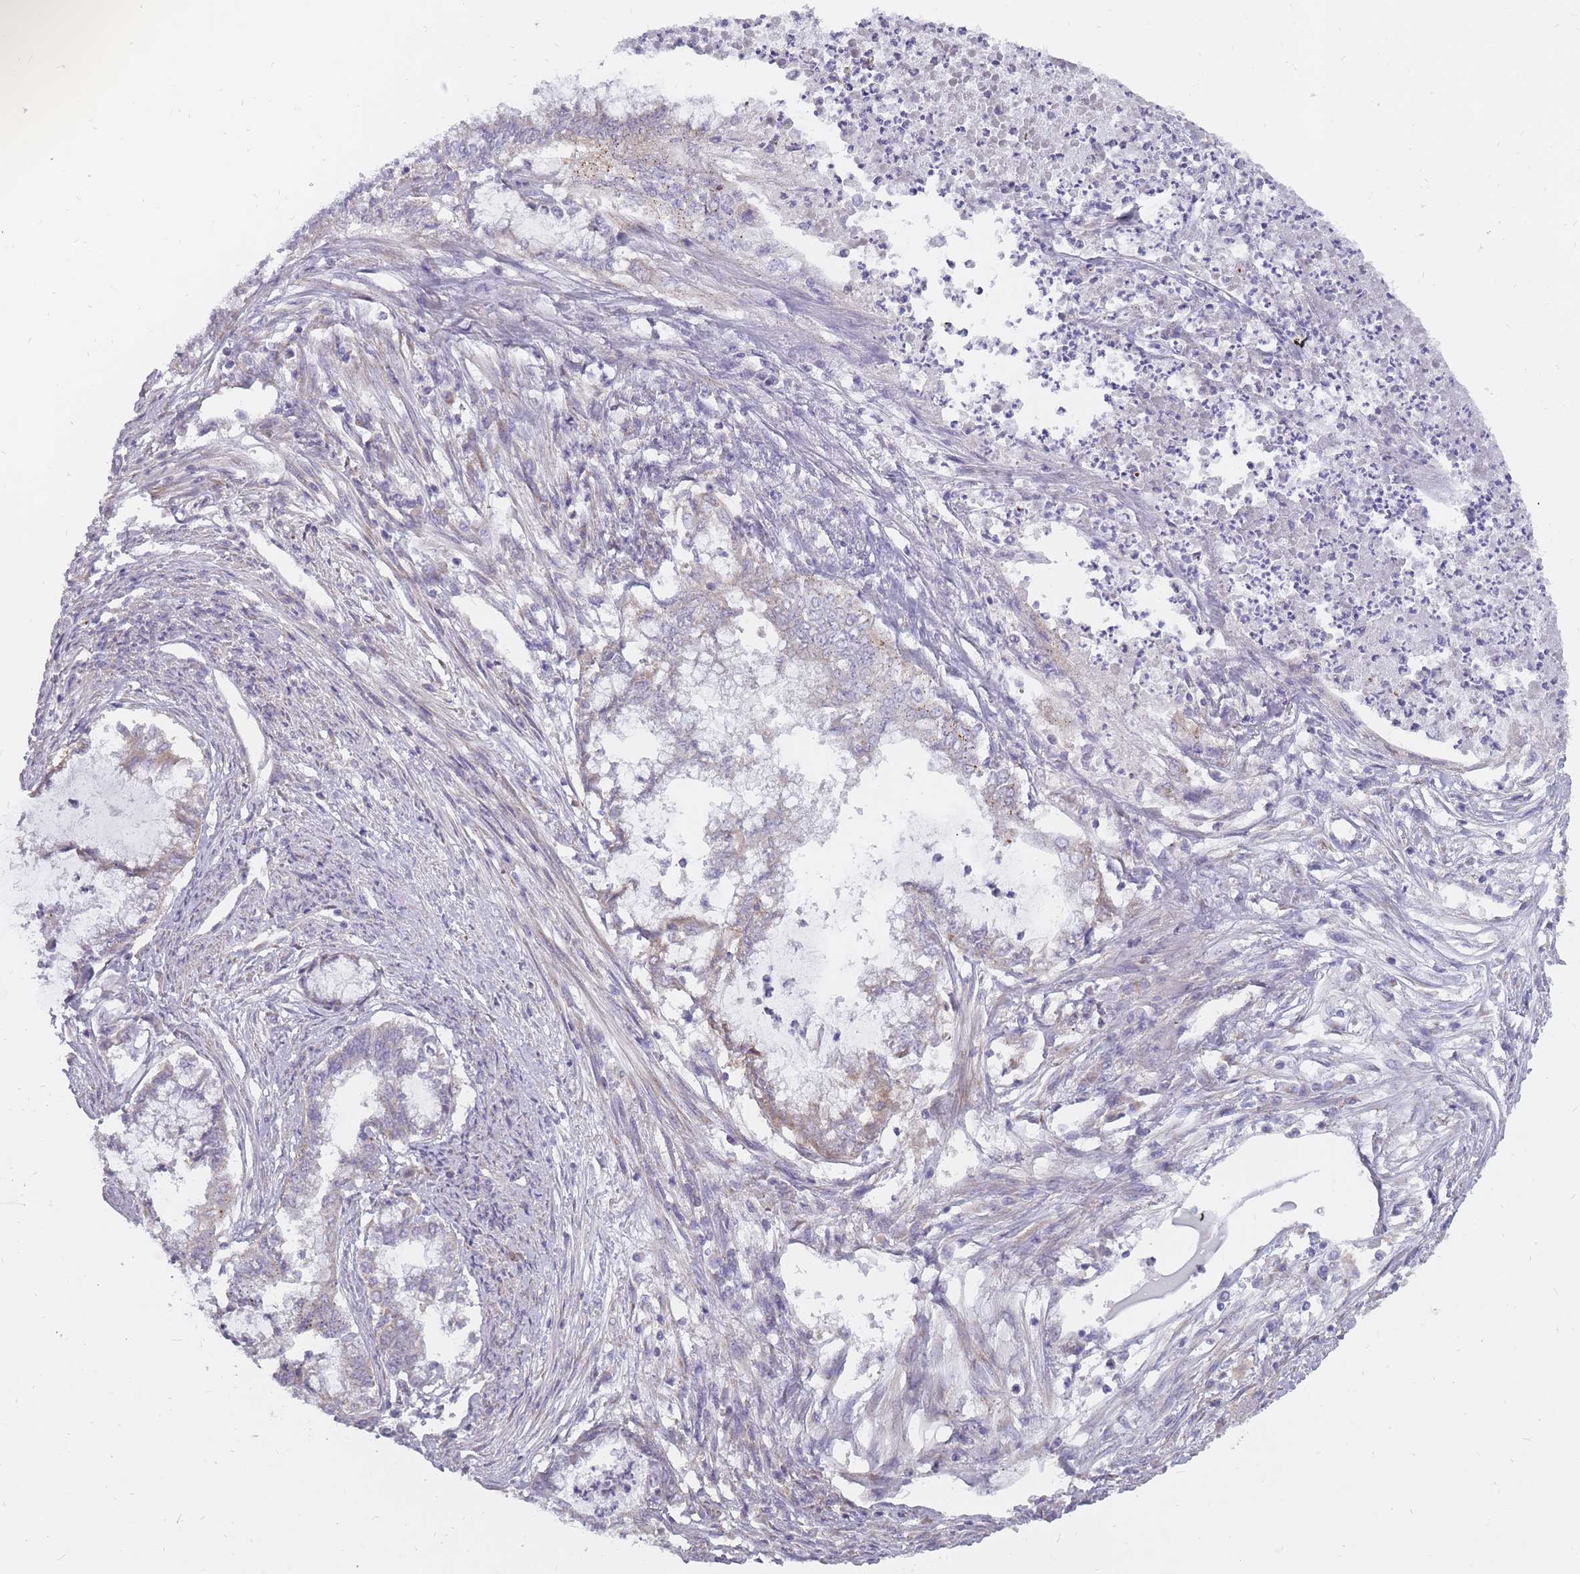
{"staining": {"intensity": "negative", "quantity": "none", "location": "none"}, "tissue": "endometrial cancer", "cell_type": "Tumor cells", "image_type": "cancer", "snomed": [{"axis": "morphology", "description": "Adenocarcinoma, NOS"}, {"axis": "topography", "description": "Endometrium"}], "caption": "Endometrial adenocarcinoma stained for a protein using IHC shows no staining tumor cells.", "gene": "ALKBH4", "patient": {"sex": "female", "age": 79}}